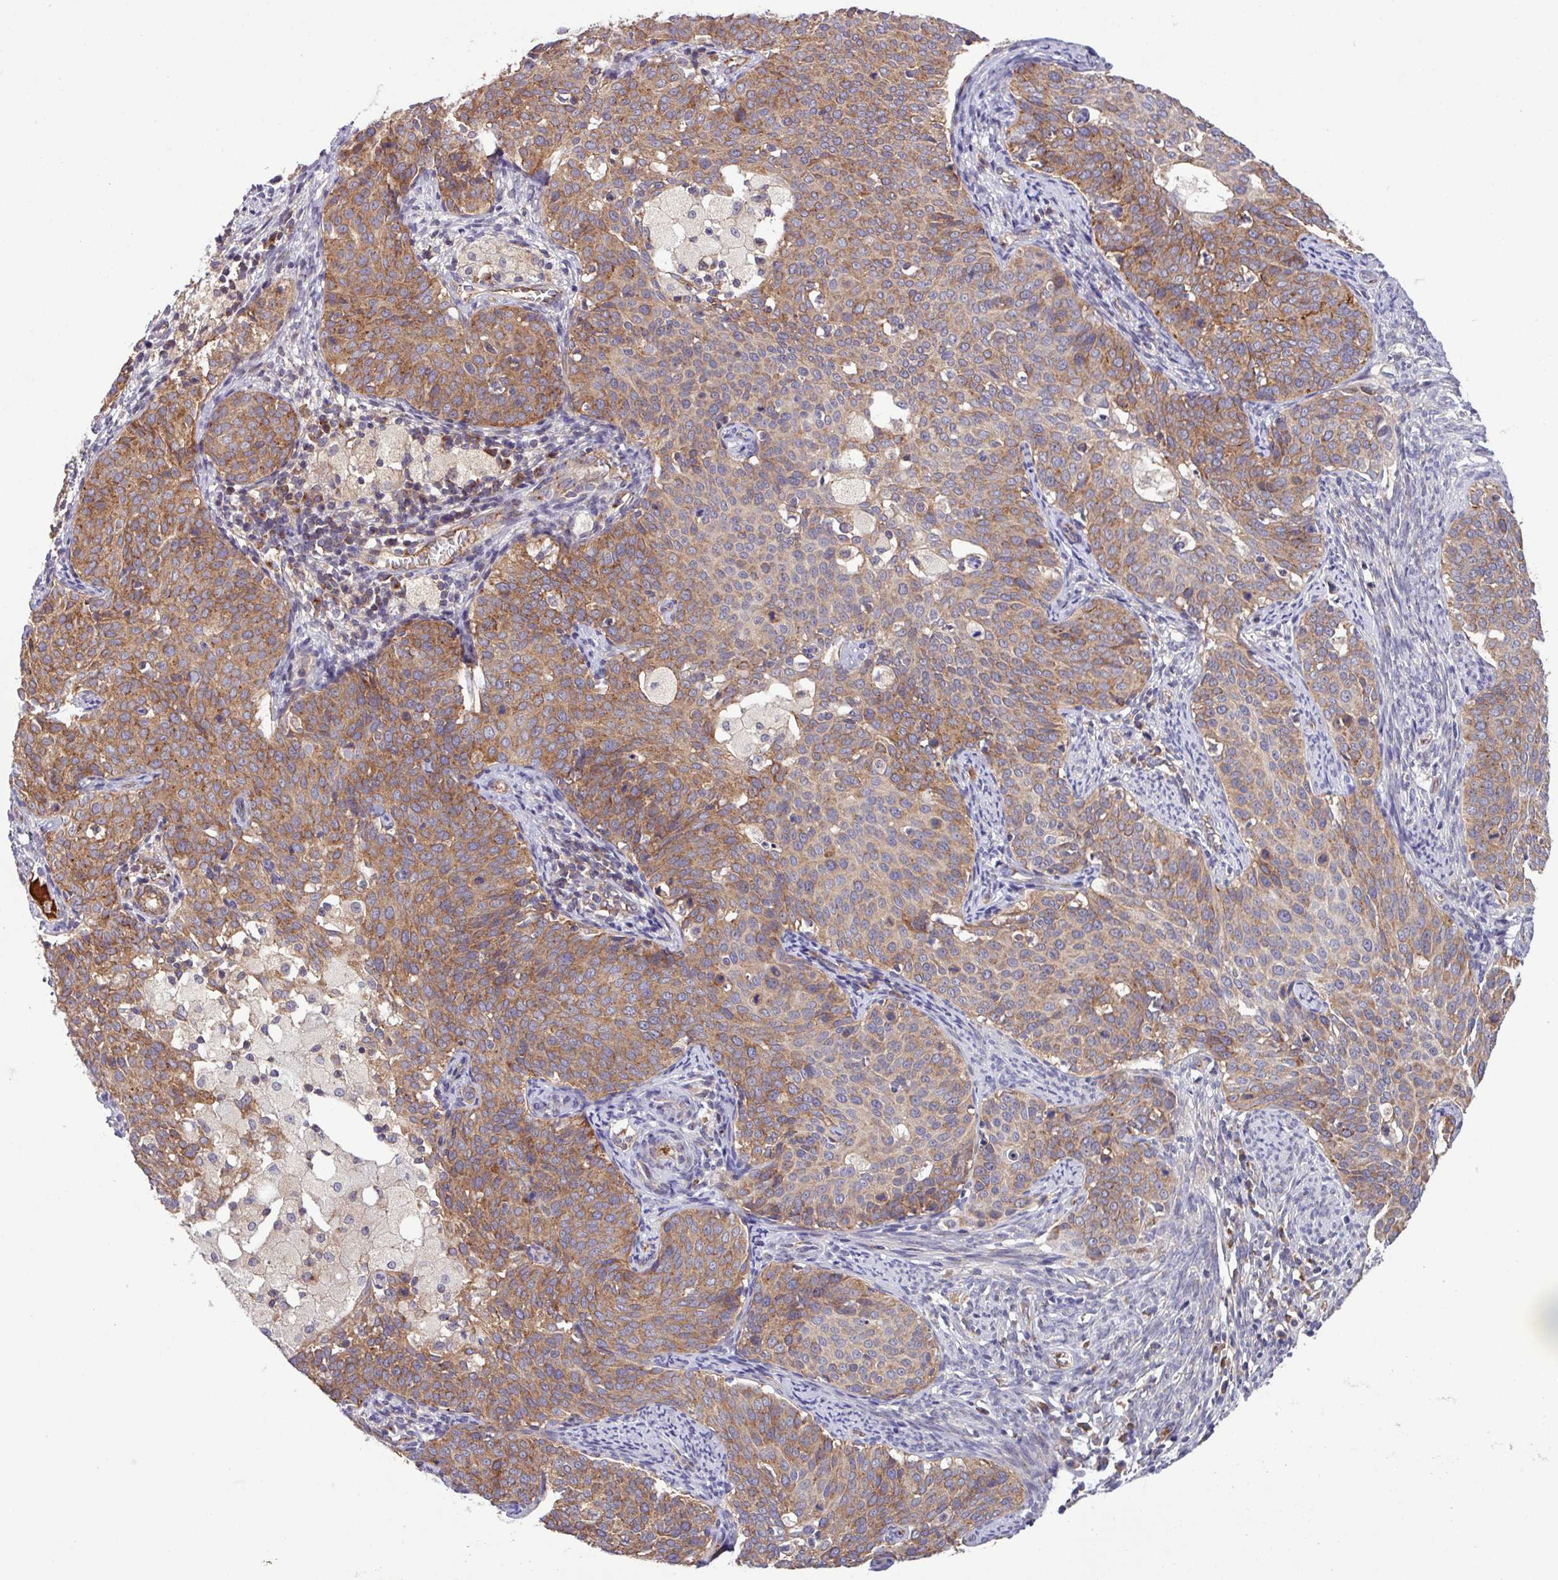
{"staining": {"intensity": "moderate", "quantity": ">75%", "location": "cytoplasmic/membranous"}, "tissue": "cervical cancer", "cell_type": "Tumor cells", "image_type": "cancer", "snomed": [{"axis": "morphology", "description": "Squamous cell carcinoma, NOS"}, {"axis": "topography", "description": "Cervix"}], "caption": "Tumor cells exhibit medium levels of moderate cytoplasmic/membranous staining in approximately >75% of cells in cervical cancer (squamous cell carcinoma). The staining is performed using DAB (3,3'-diaminobenzidine) brown chromogen to label protein expression. The nuclei are counter-stained blue using hematoxylin.", "gene": "LSM12", "patient": {"sex": "female", "age": 44}}